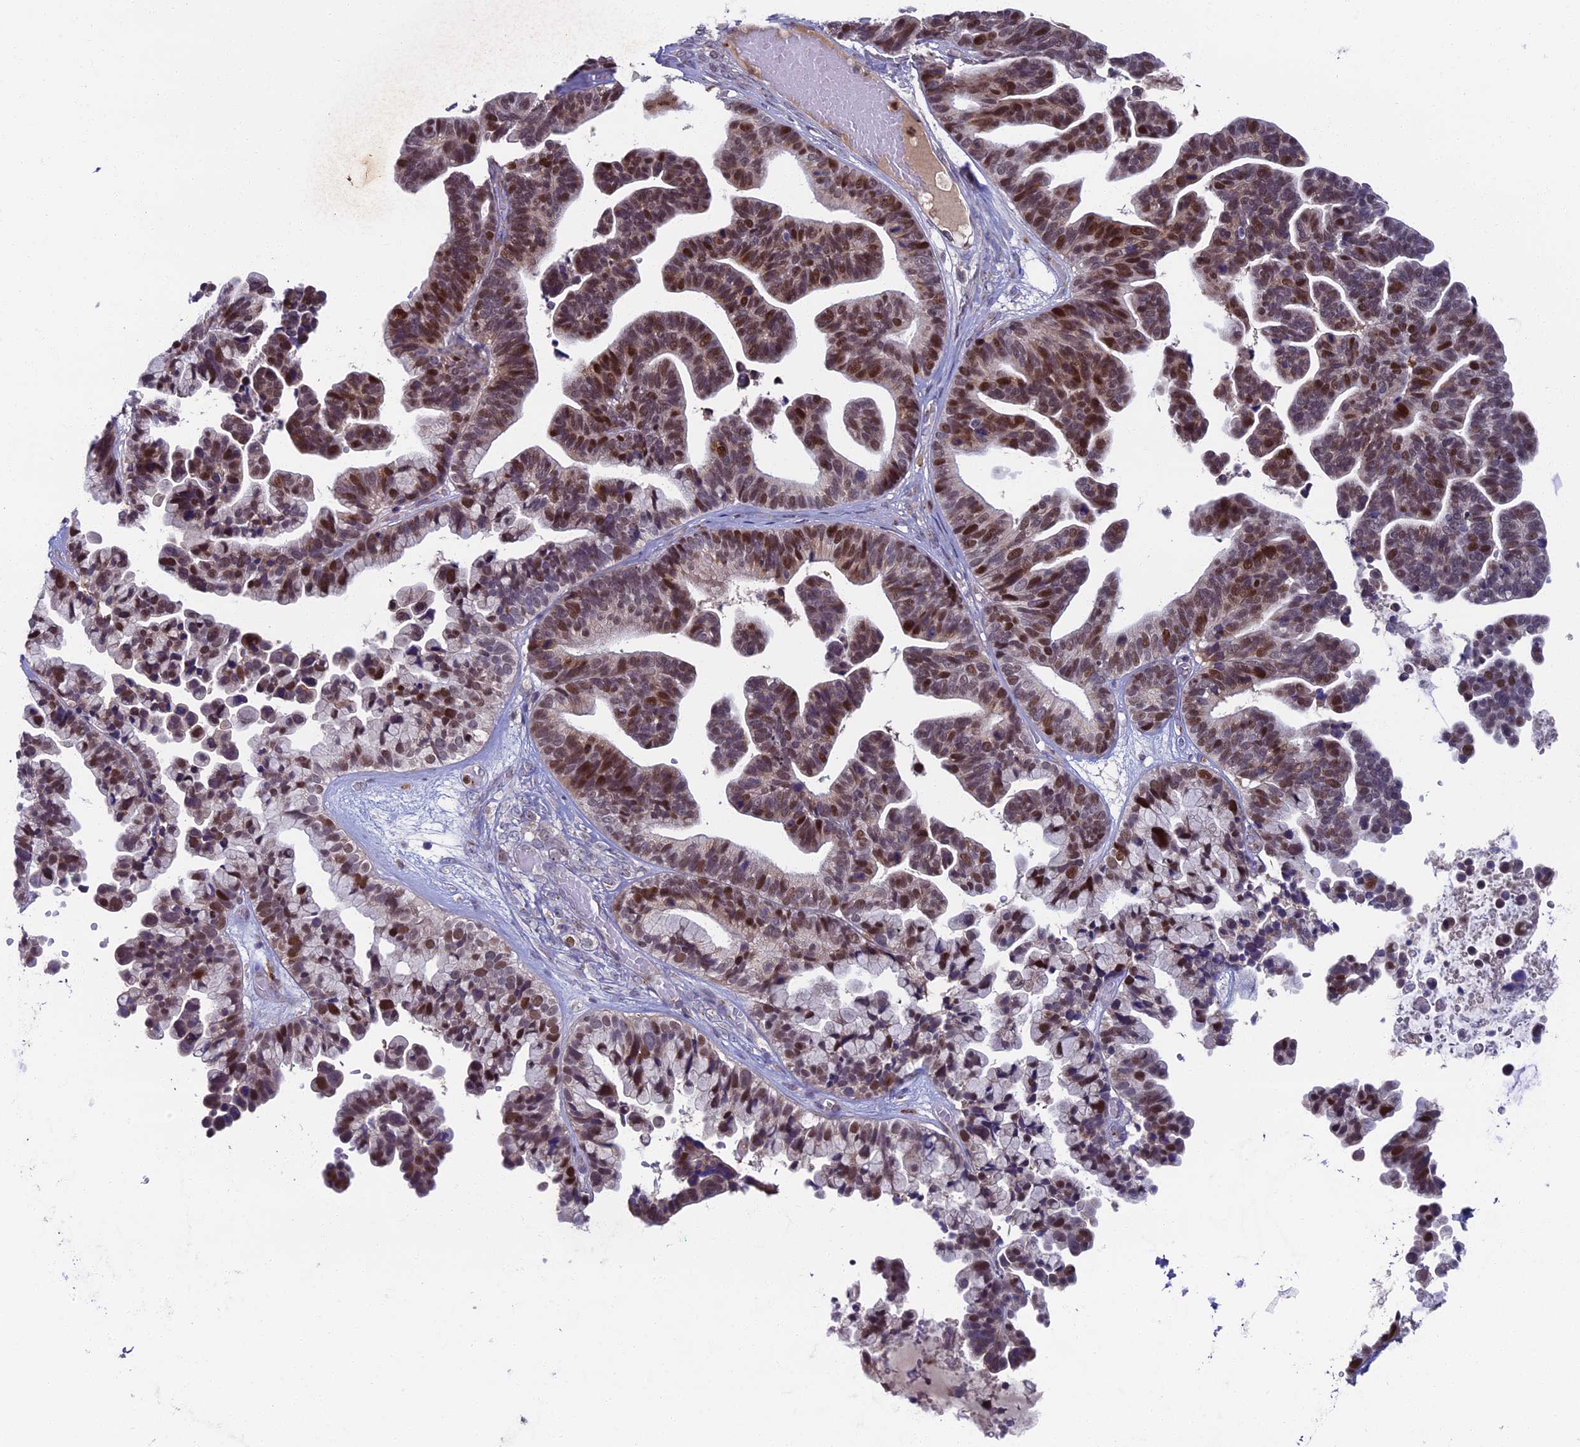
{"staining": {"intensity": "moderate", "quantity": ">75%", "location": "nuclear"}, "tissue": "ovarian cancer", "cell_type": "Tumor cells", "image_type": "cancer", "snomed": [{"axis": "morphology", "description": "Cystadenocarcinoma, serous, NOS"}, {"axis": "topography", "description": "Ovary"}], "caption": "DAB immunohistochemical staining of ovarian serous cystadenocarcinoma displays moderate nuclear protein expression in approximately >75% of tumor cells.", "gene": "LIG1", "patient": {"sex": "female", "age": 56}}